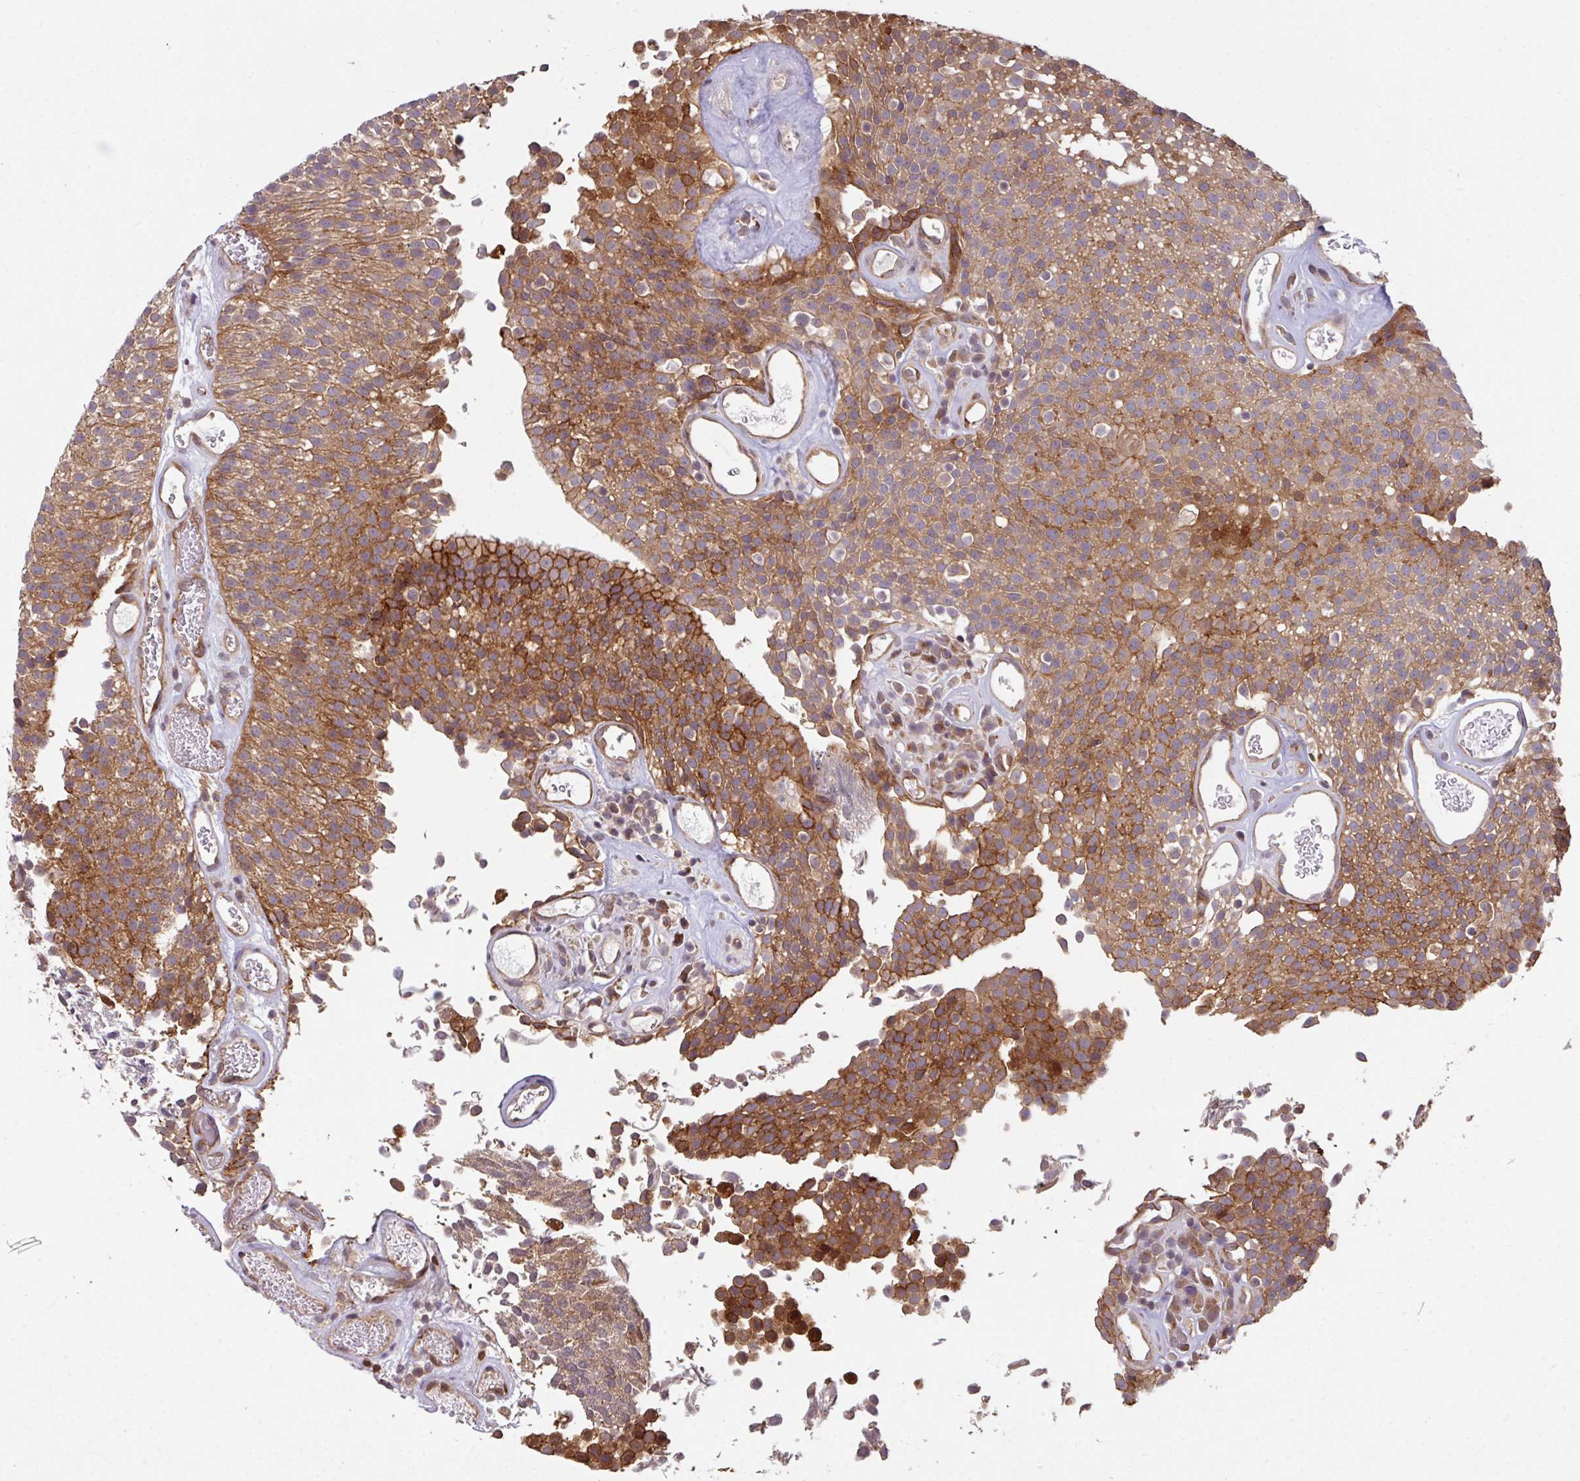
{"staining": {"intensity": "moderate", "quantity": ">75%", "location": "cytoplasmic/membranous"}, "tissue": "urothelial cancer", "cell_type": "Tumor cells", "image_type": "cancer", "snomed": [{"axis": "morphology", "description": "Urothelial carcinoma, Low grade"}, {"axis": "topography", "description": "Urinary bladder"}], "caption": "Urothelial carcinoma (low-grade) stained with a protein marker exhibits moderate staining in tumor cells.", "gene": "CYFIP2", "patient": {"sex": "female", "age": 79}}